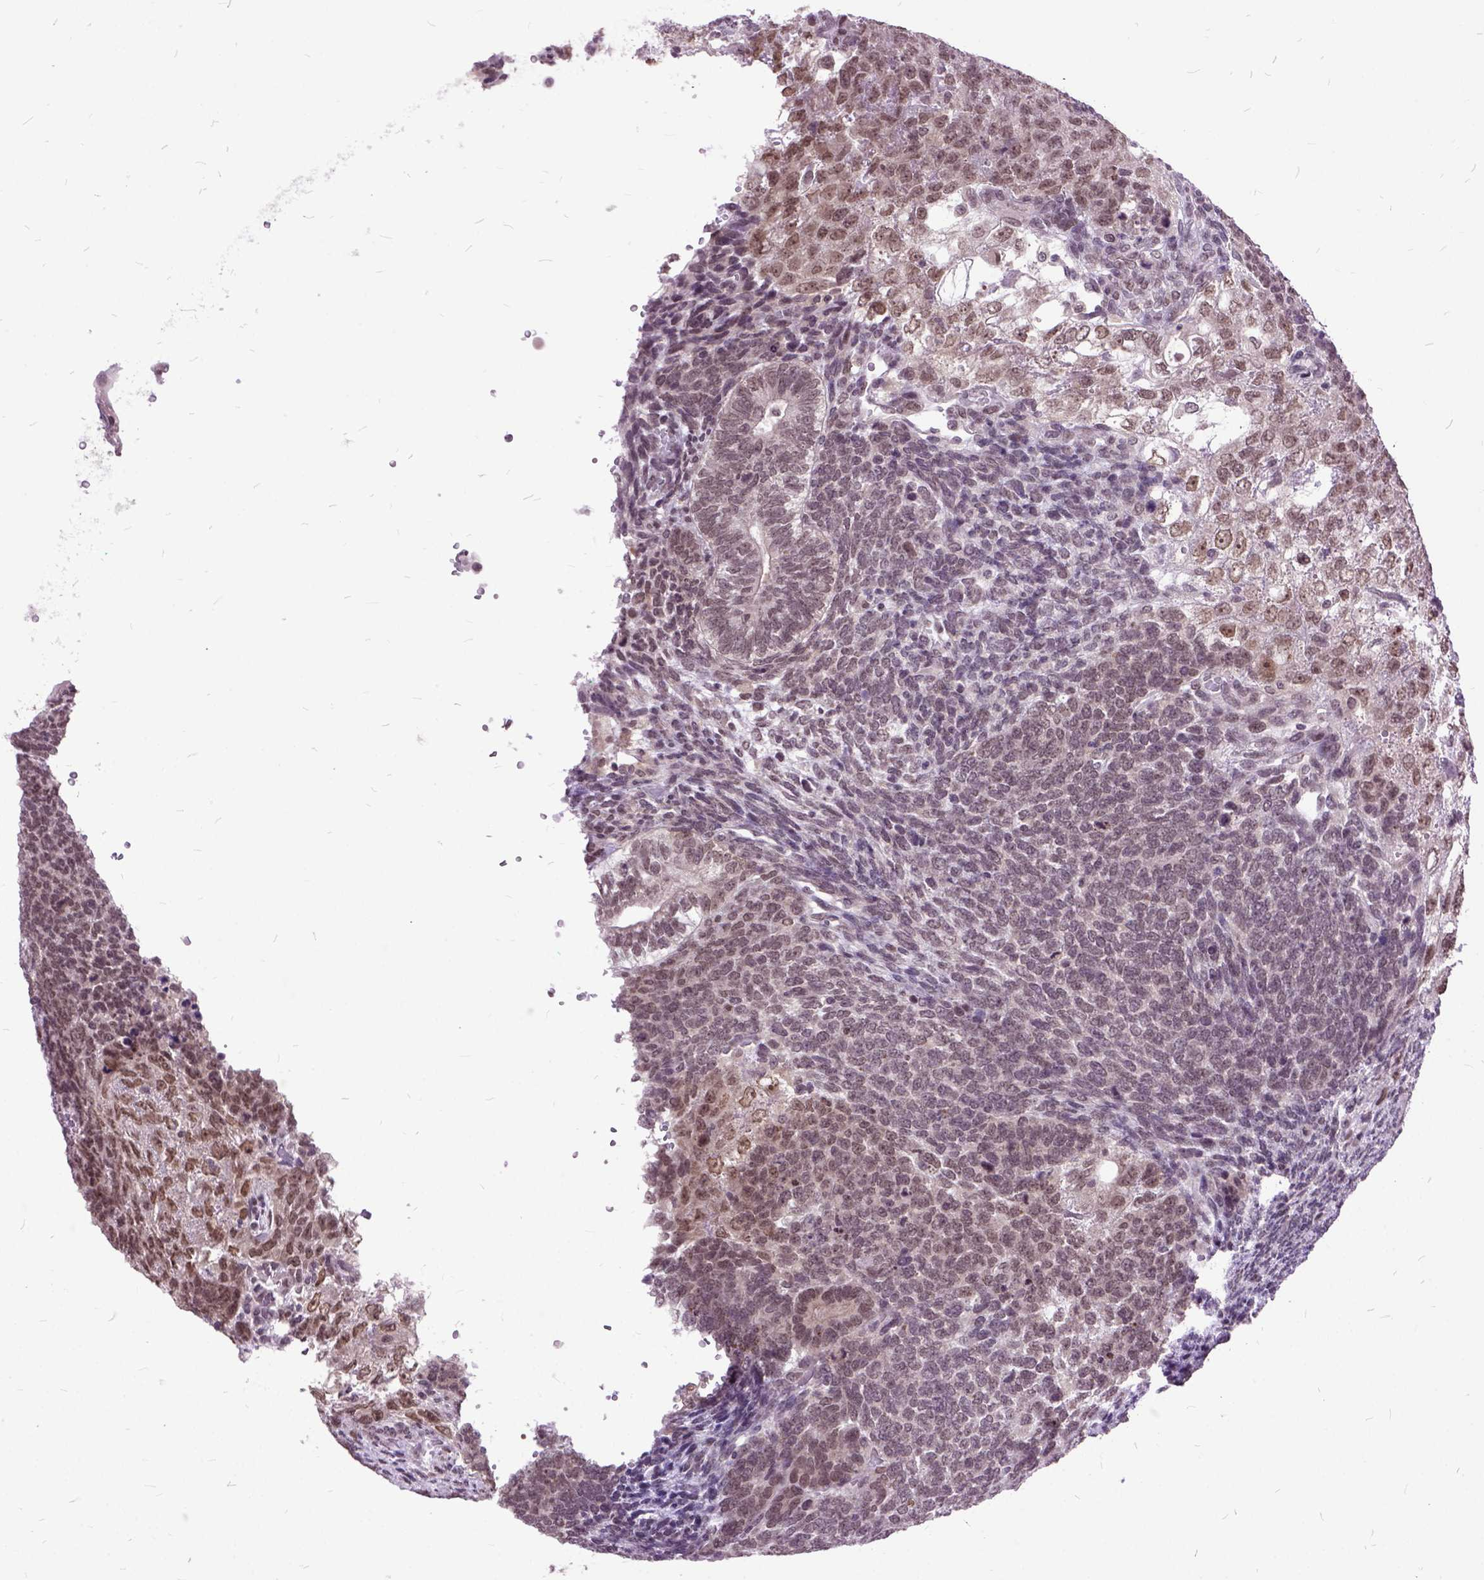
{"staining": {"intensity": "moderate", "quantity": ">75%", "location": "nuclear"}, "tissue": "testis cancer", "cell_type": "Tumor cells", "image_type": "cancer", "snomed": [{"axis": "morphology", "description": "Normal tissue, NOS"}, {"axis": "morphology", "description": "Carcinoma, Embryonal, NOS"}, {"axis": "topography", "description": "Testis"}, {"axis": "topography", "description": "Epididymis"}], "caption": "Embryonal carcinoma (testis) stained for a protein demonstrates moderate nuclear positivity in tumor cells. The protein is stained brown, and the nuclei are stained in blue (DAB (3,3'-diaminobenzidine) IHC with brightfield microscopy, high magnification).", "gene": "ORC5", "patient": {"sex": "male", "age": 23}}